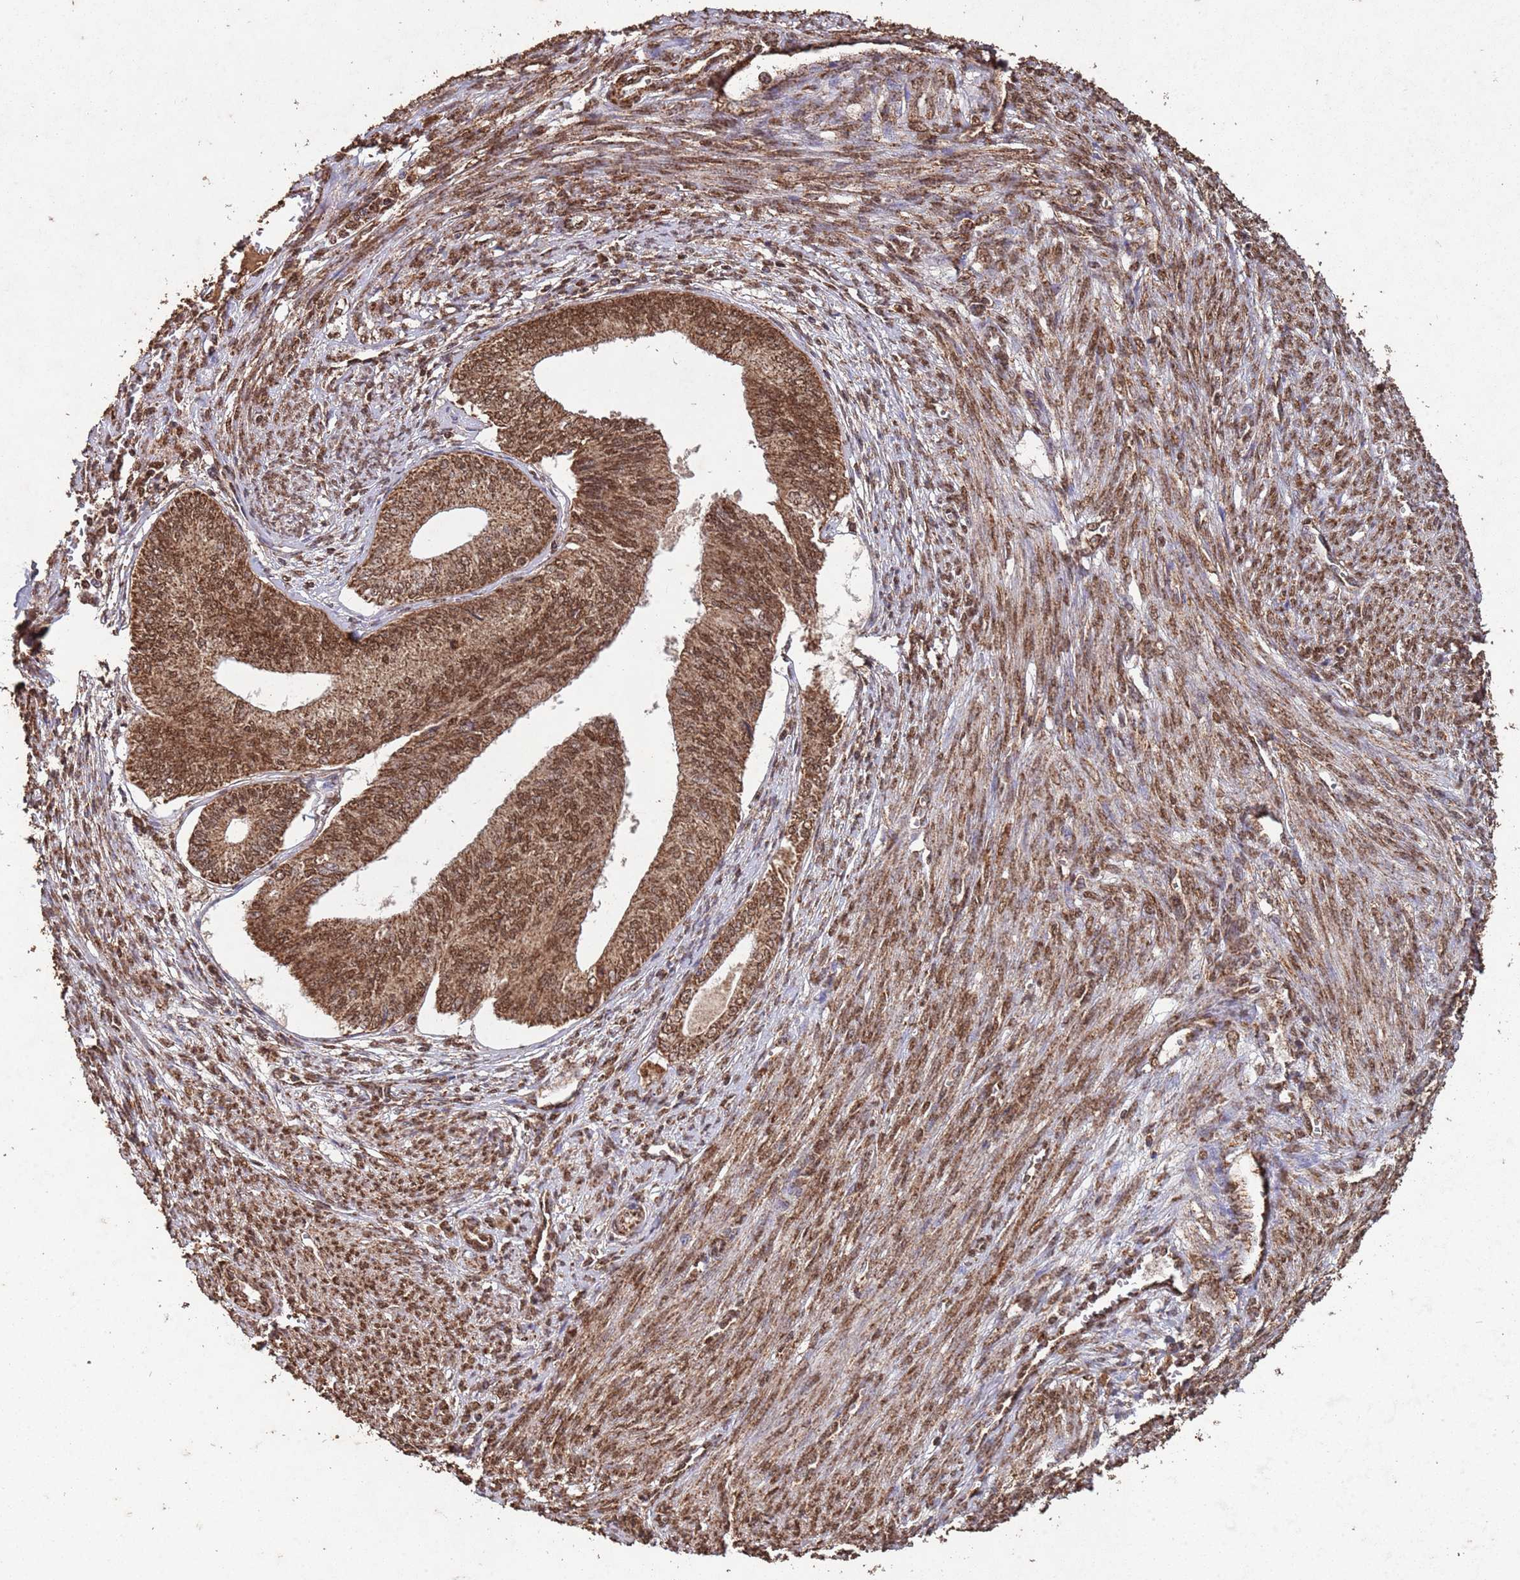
{"staining": {"intensity": "moderate", "quantity": ">75%", "location": "cytoplasmic/membranous,nuclear"}, "tissue": "endometrial cancer", "cell_type": "Tumor cells", "image_type": "cancer", "snomed": [{"axis": "morphology", "description": "Adenocarcinoma, NOS"}, {"axis": "topography", "description": "Endometrium"}], "caption": "Moderate cytoplasmic/membranous and nuclear positivity is present in about >75% of tumor cells in endometrial adenocarcinoma. Nuclei are stained in blue.", "gene": "HDAC10", "patient": {"sex": "female", "age": 68}}